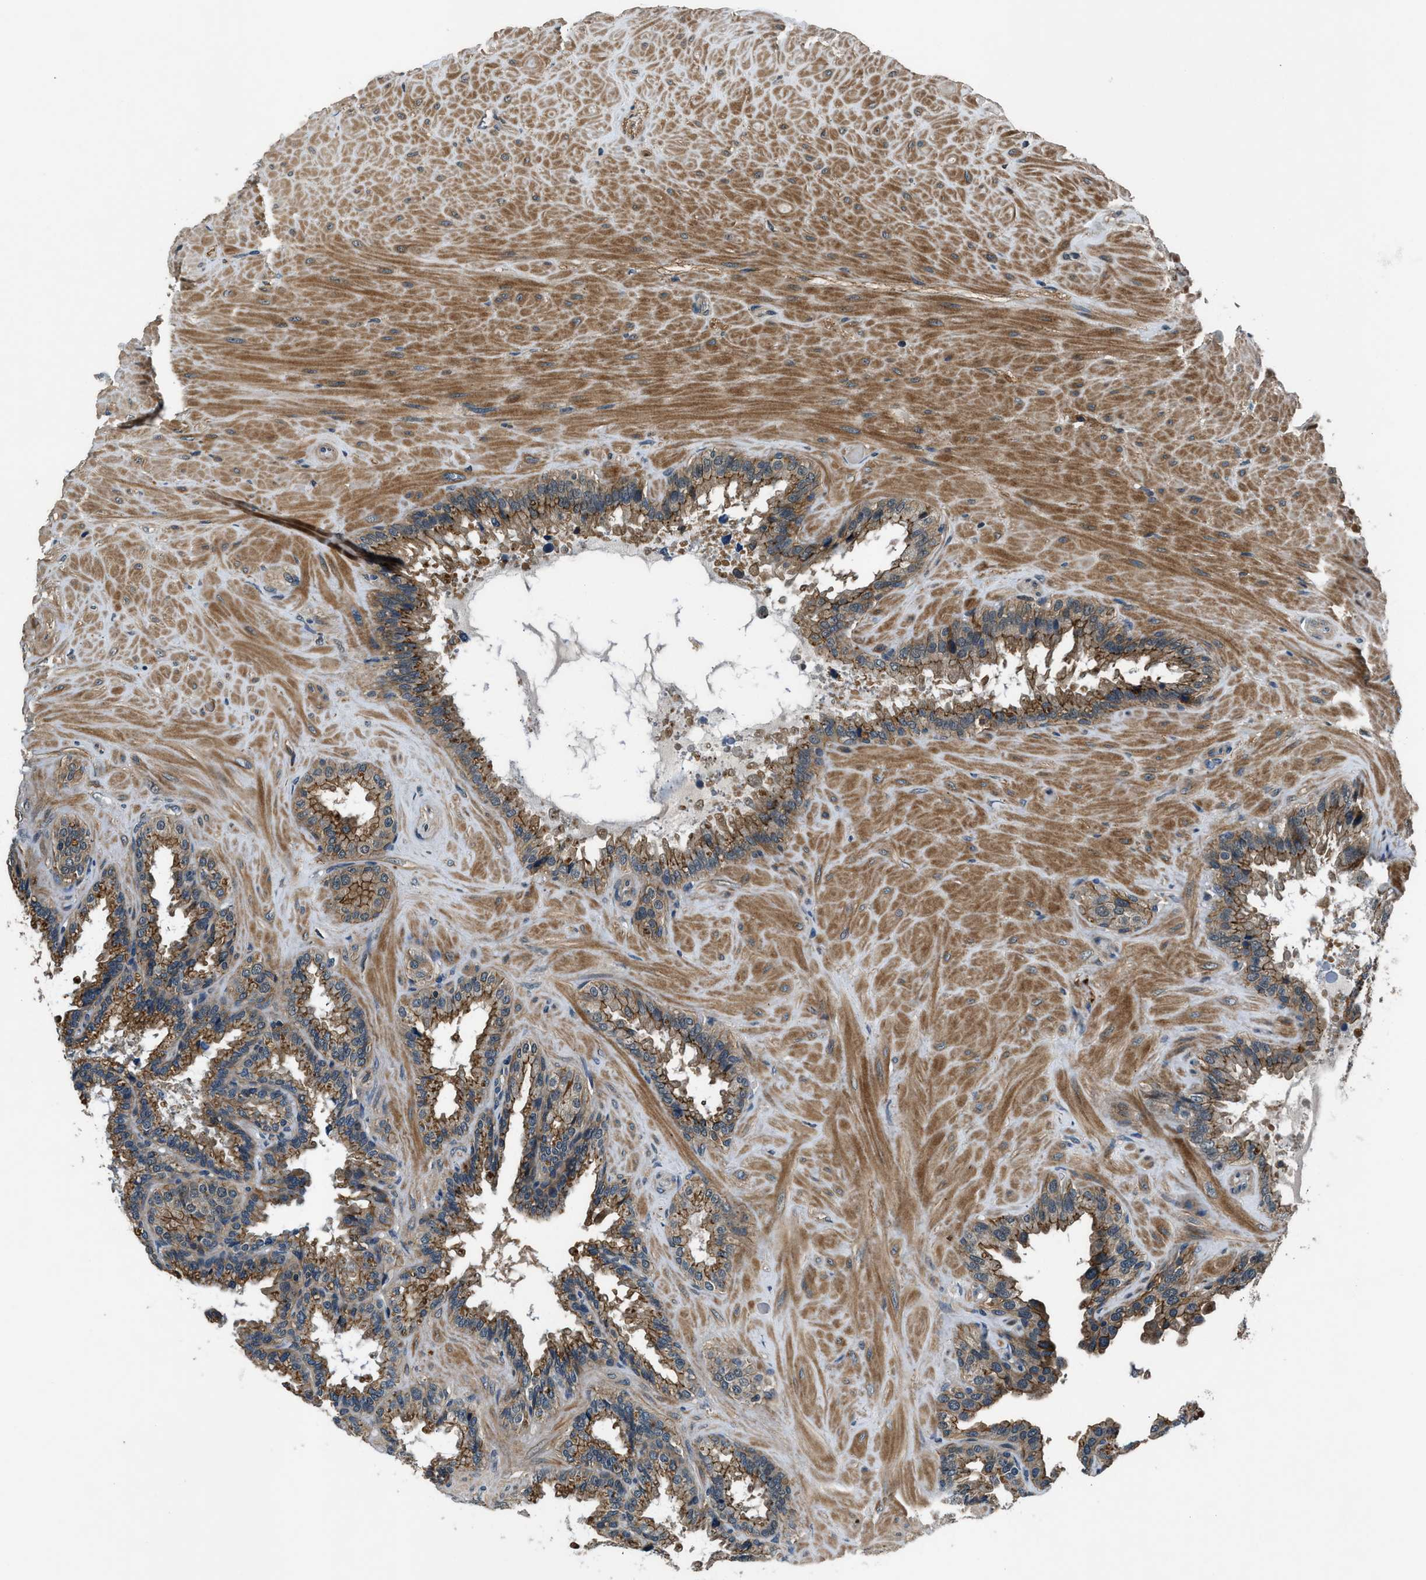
{"staining": {"intensity": "moderate", "quantity": ">75%", "location": "cytoplasmic/membranous"}, "tissue": "seminal vesicle", "cell_type": "Glandular cells", "image_type": "normal", "snomed": [{"axis": "morphology", "description": "Normal tissue, NOS"}, {"axis": "topography", "description": "Seminal veicle"}], "caption": "Normal seminal vesicle reveals moderate cytoplasmic/membranous positivity in approximately >75% of glandular cells, visualized by immunohistochemistry.", "gene": "ARHGEF11", "patient": {"sex": "male", "age": 46}}